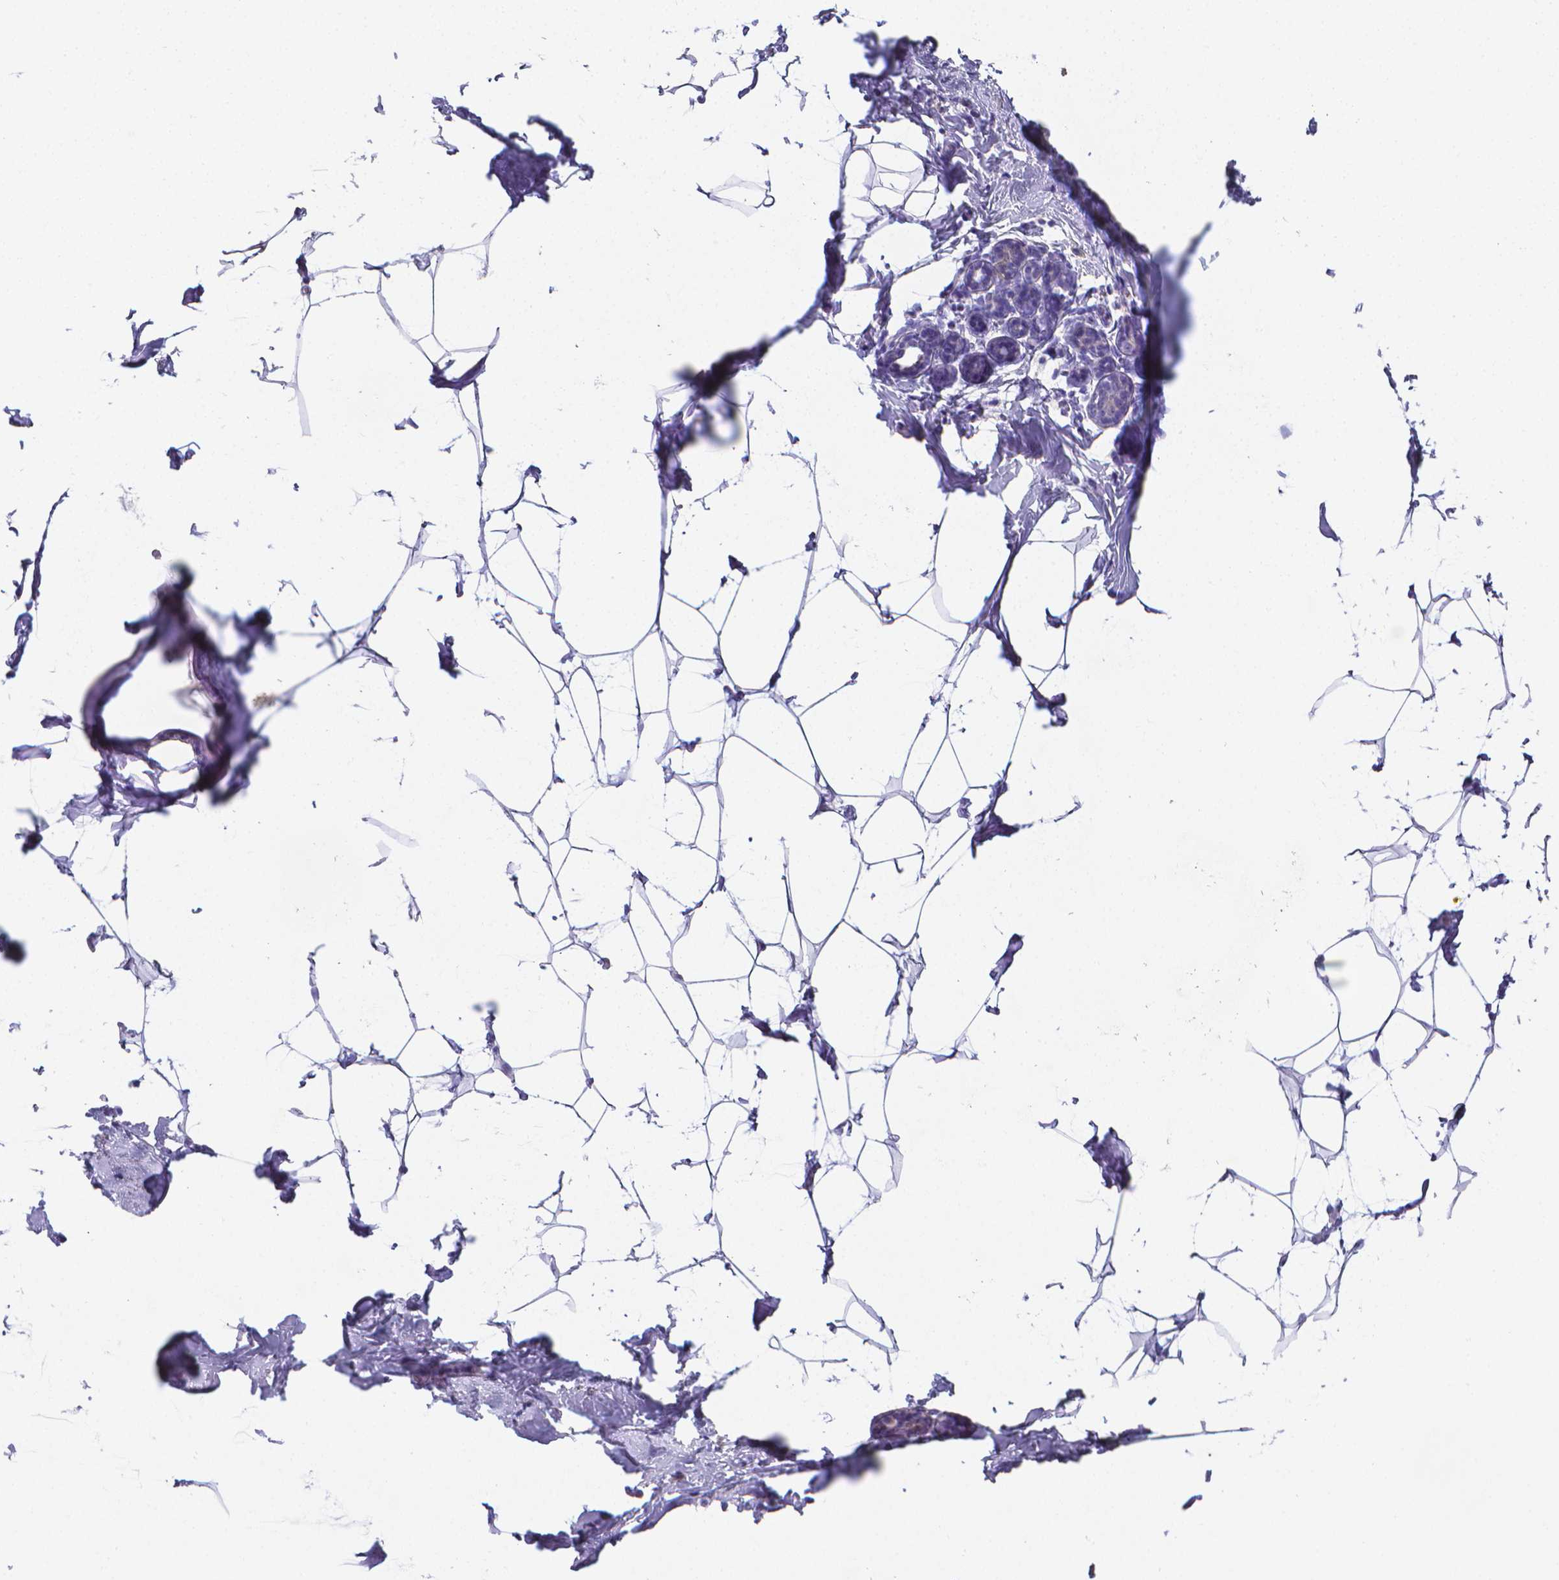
{"staining": {"intensity": "negative", "quantity": "none", "location": "none"}, "tissue": "breast", "cell_type": "Adipocytes", "image_type": "normal", "snomed": [{"axis": "morphology", "description": "Normal tissue, NOS"}, {"axis": "topography", "description": "Breast"}], "caption": "Immunohistochemical staining of benign breast exhibits no significant staining in adipocytes.", "gene": "LRRC73", "patient": {"sex": "female", "age": 32}}